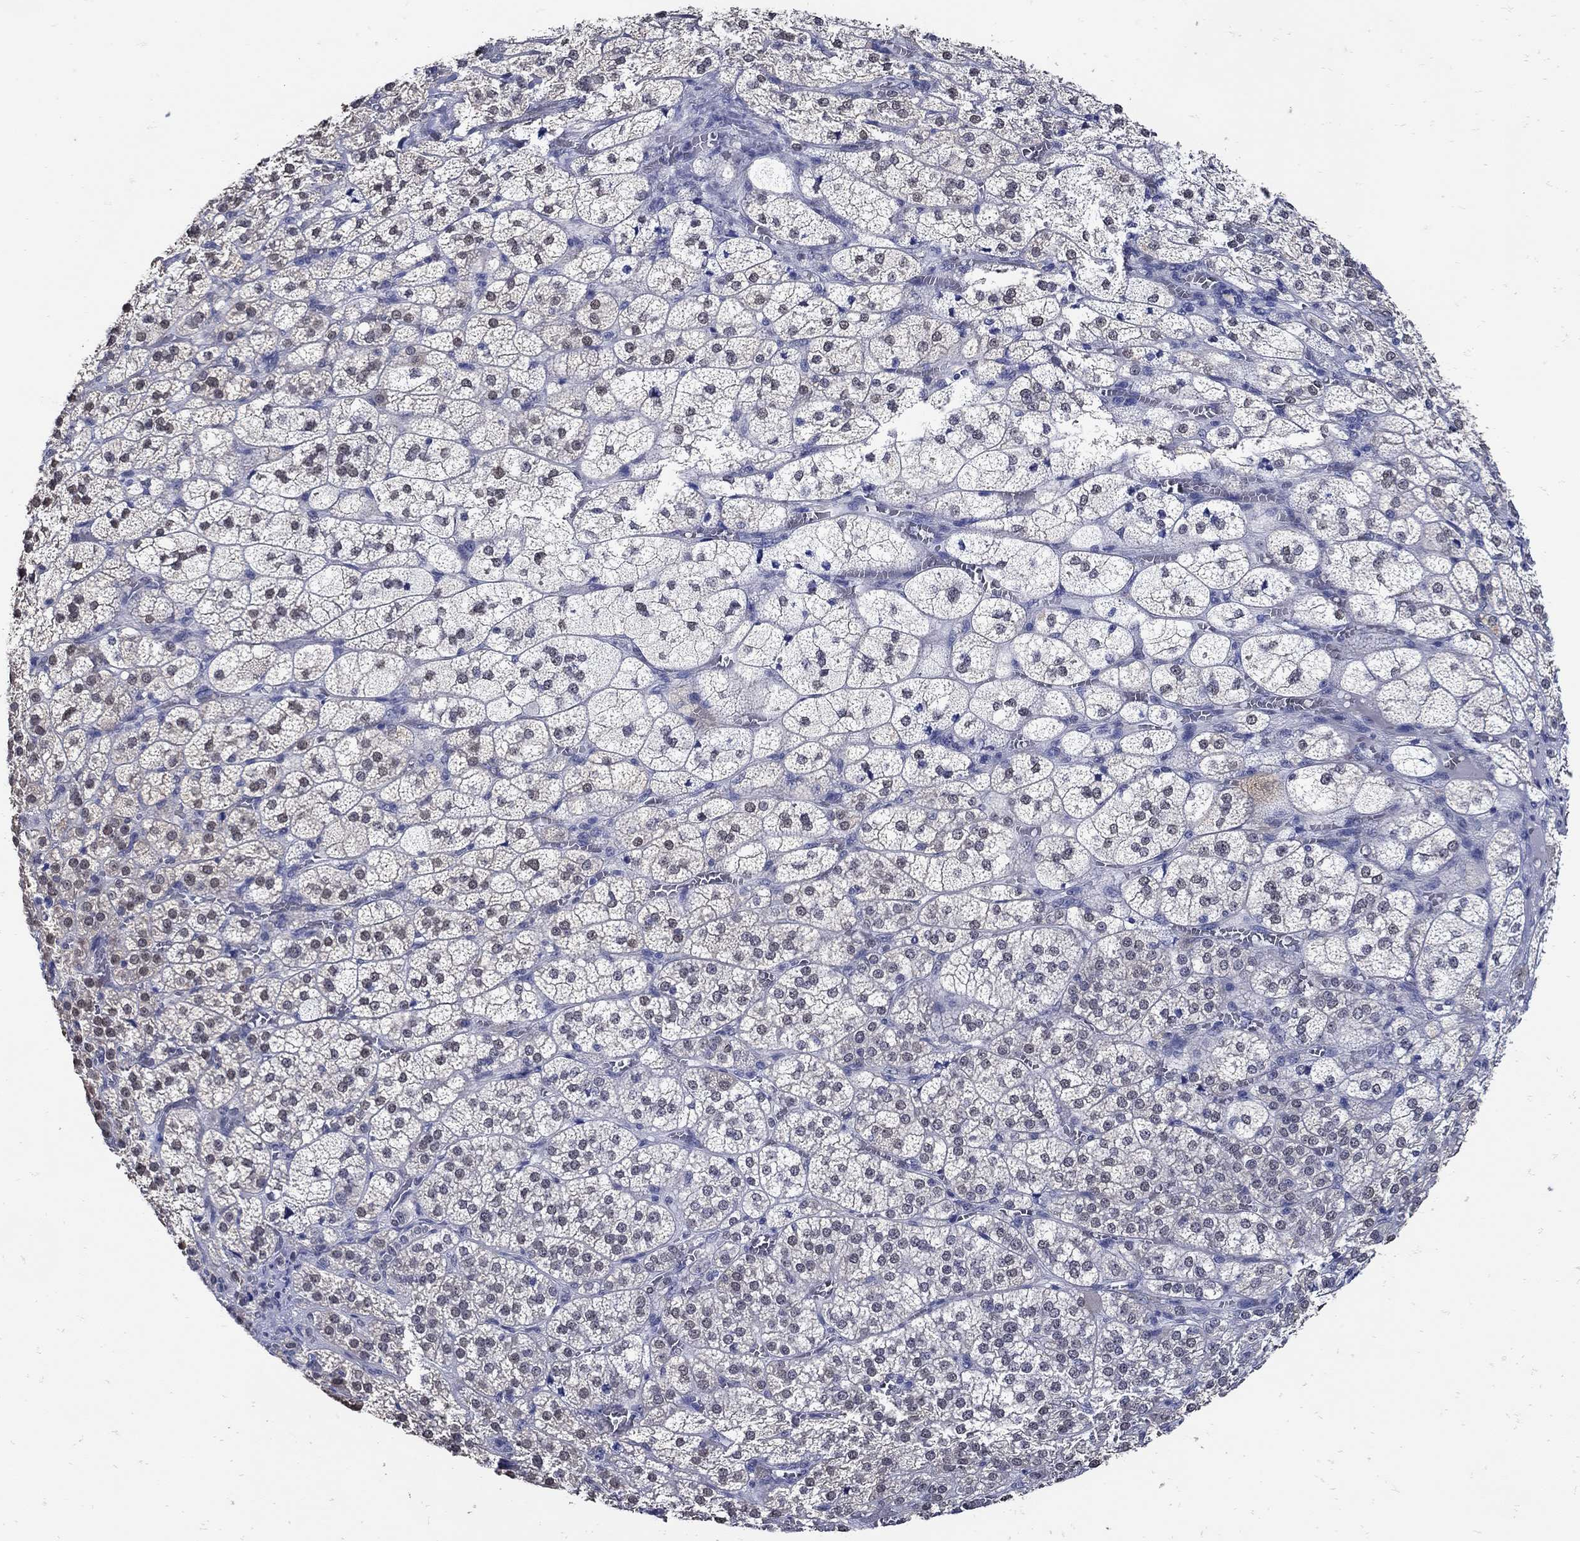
{"staining": {"intensity": "weak", "quantity": "<25%", "location": "cytoplasmic/membranous"}, "tissue": "adrenal gland", "cell_type": "Glandular cells", "image_type": "normal", "snomed": [{"axis": "morphology", "description": "Normal tissue, NOS"}, {"axis": "topography", "description": "Adrenal gland"}], "caption": "IHC micrograph of benign adrenal gland stained for a protein (brown), which demonstrates no expression in glandular cells.", "gene": "KCNN3", "patient": {"sex": "female", "age": 60}}